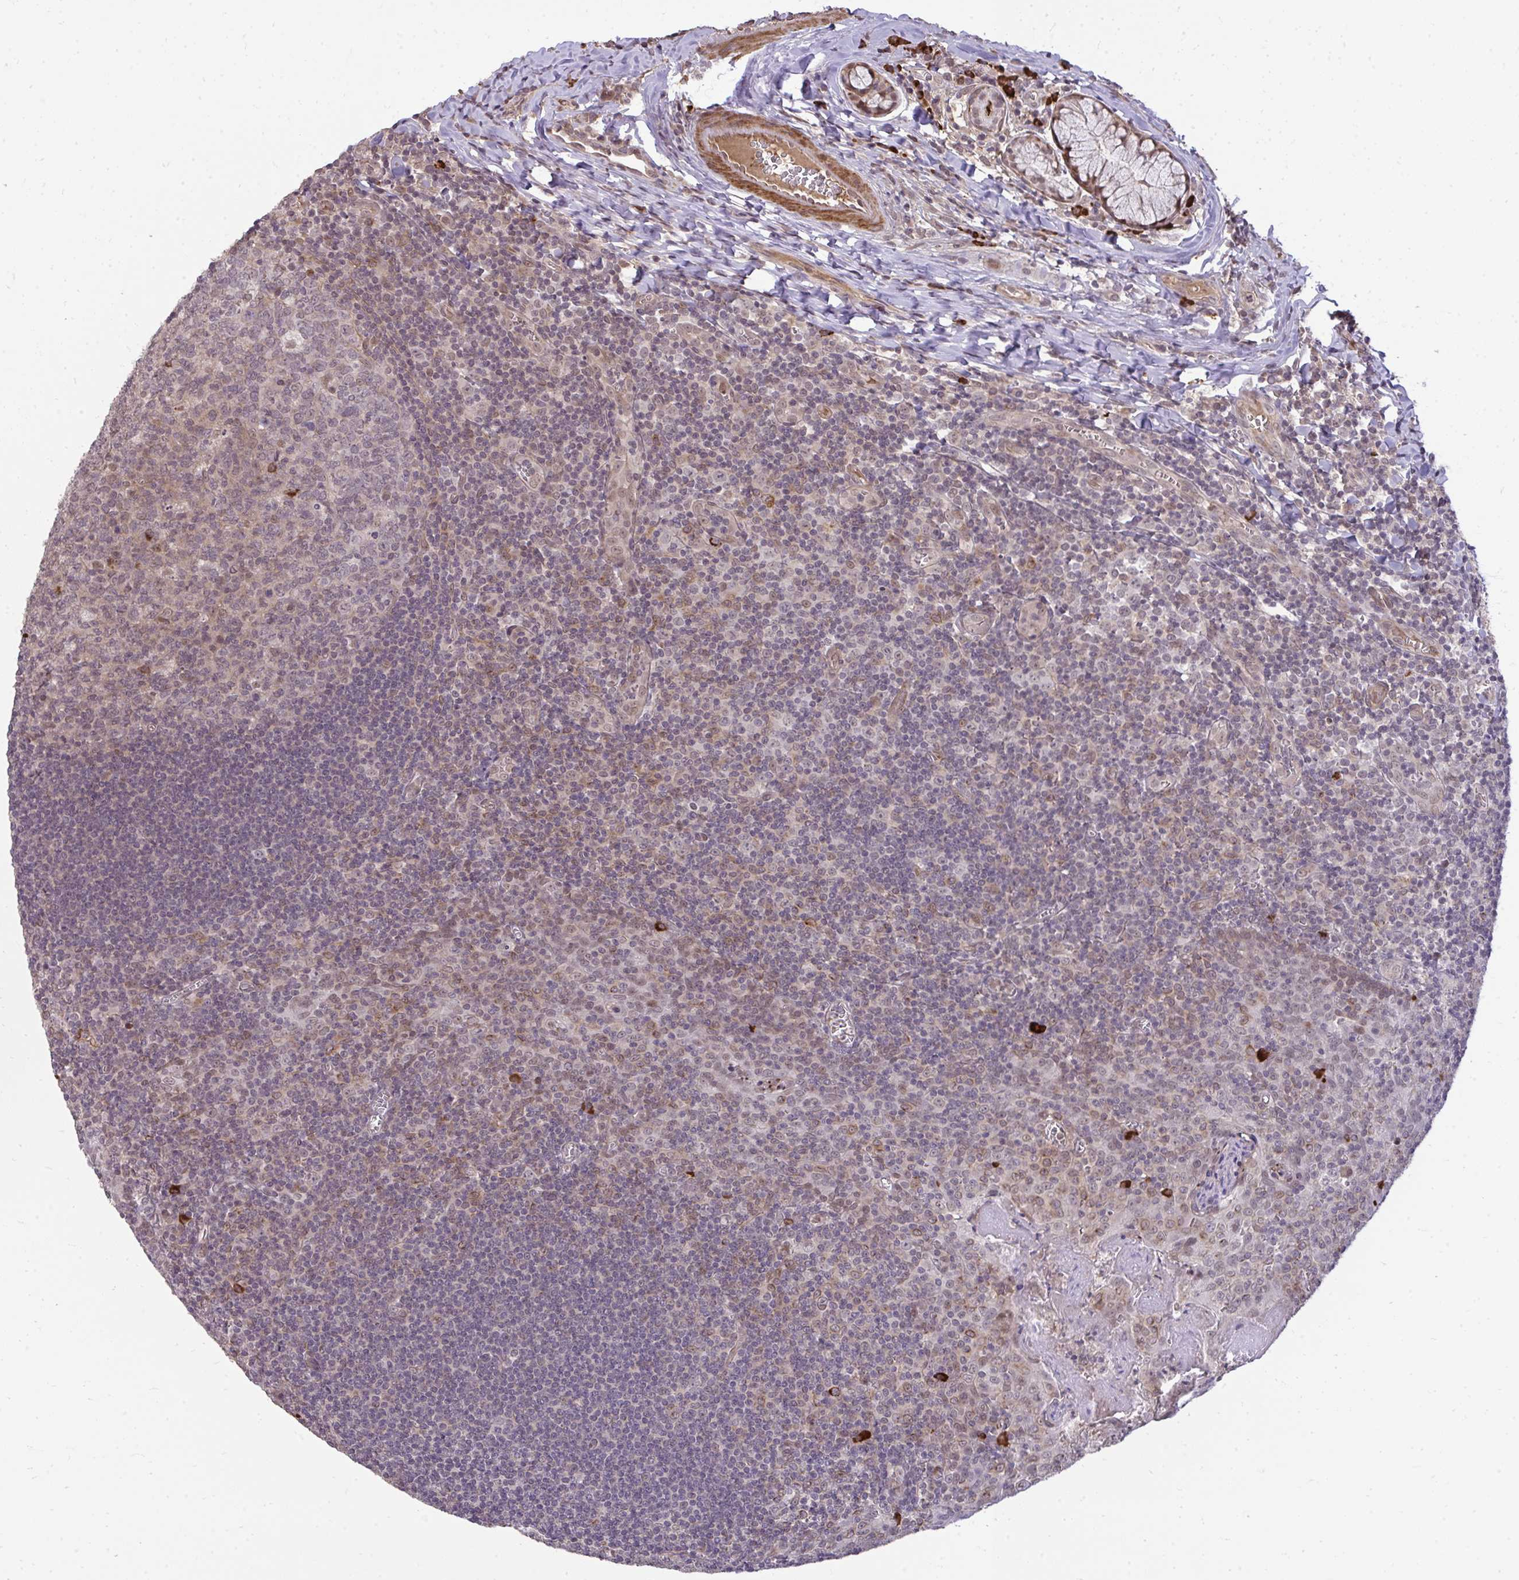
{"staining": {"intensity": "weak", "quantity": "<25%", "location": "cytoplasmic/membranous"}, "tissue": "tonsil", "cell_type": "Germinal center cells", "image_type": "normal", "snomed": [{"axis": "morphology", "description": "Normal tissue, NOS"}, {"axis": "morphology", "description": "Inflammation, NOS"}, {"axis": "topography", "description": "Tonsil"}], "caption": "Immunohistochemistry photomicrograph of benign human tonsil stained for a protein (brown), which shows no expression in germinal center cells.", "gene": "ZSCAN9", "patient": {"sex": "female", "age": 31}}